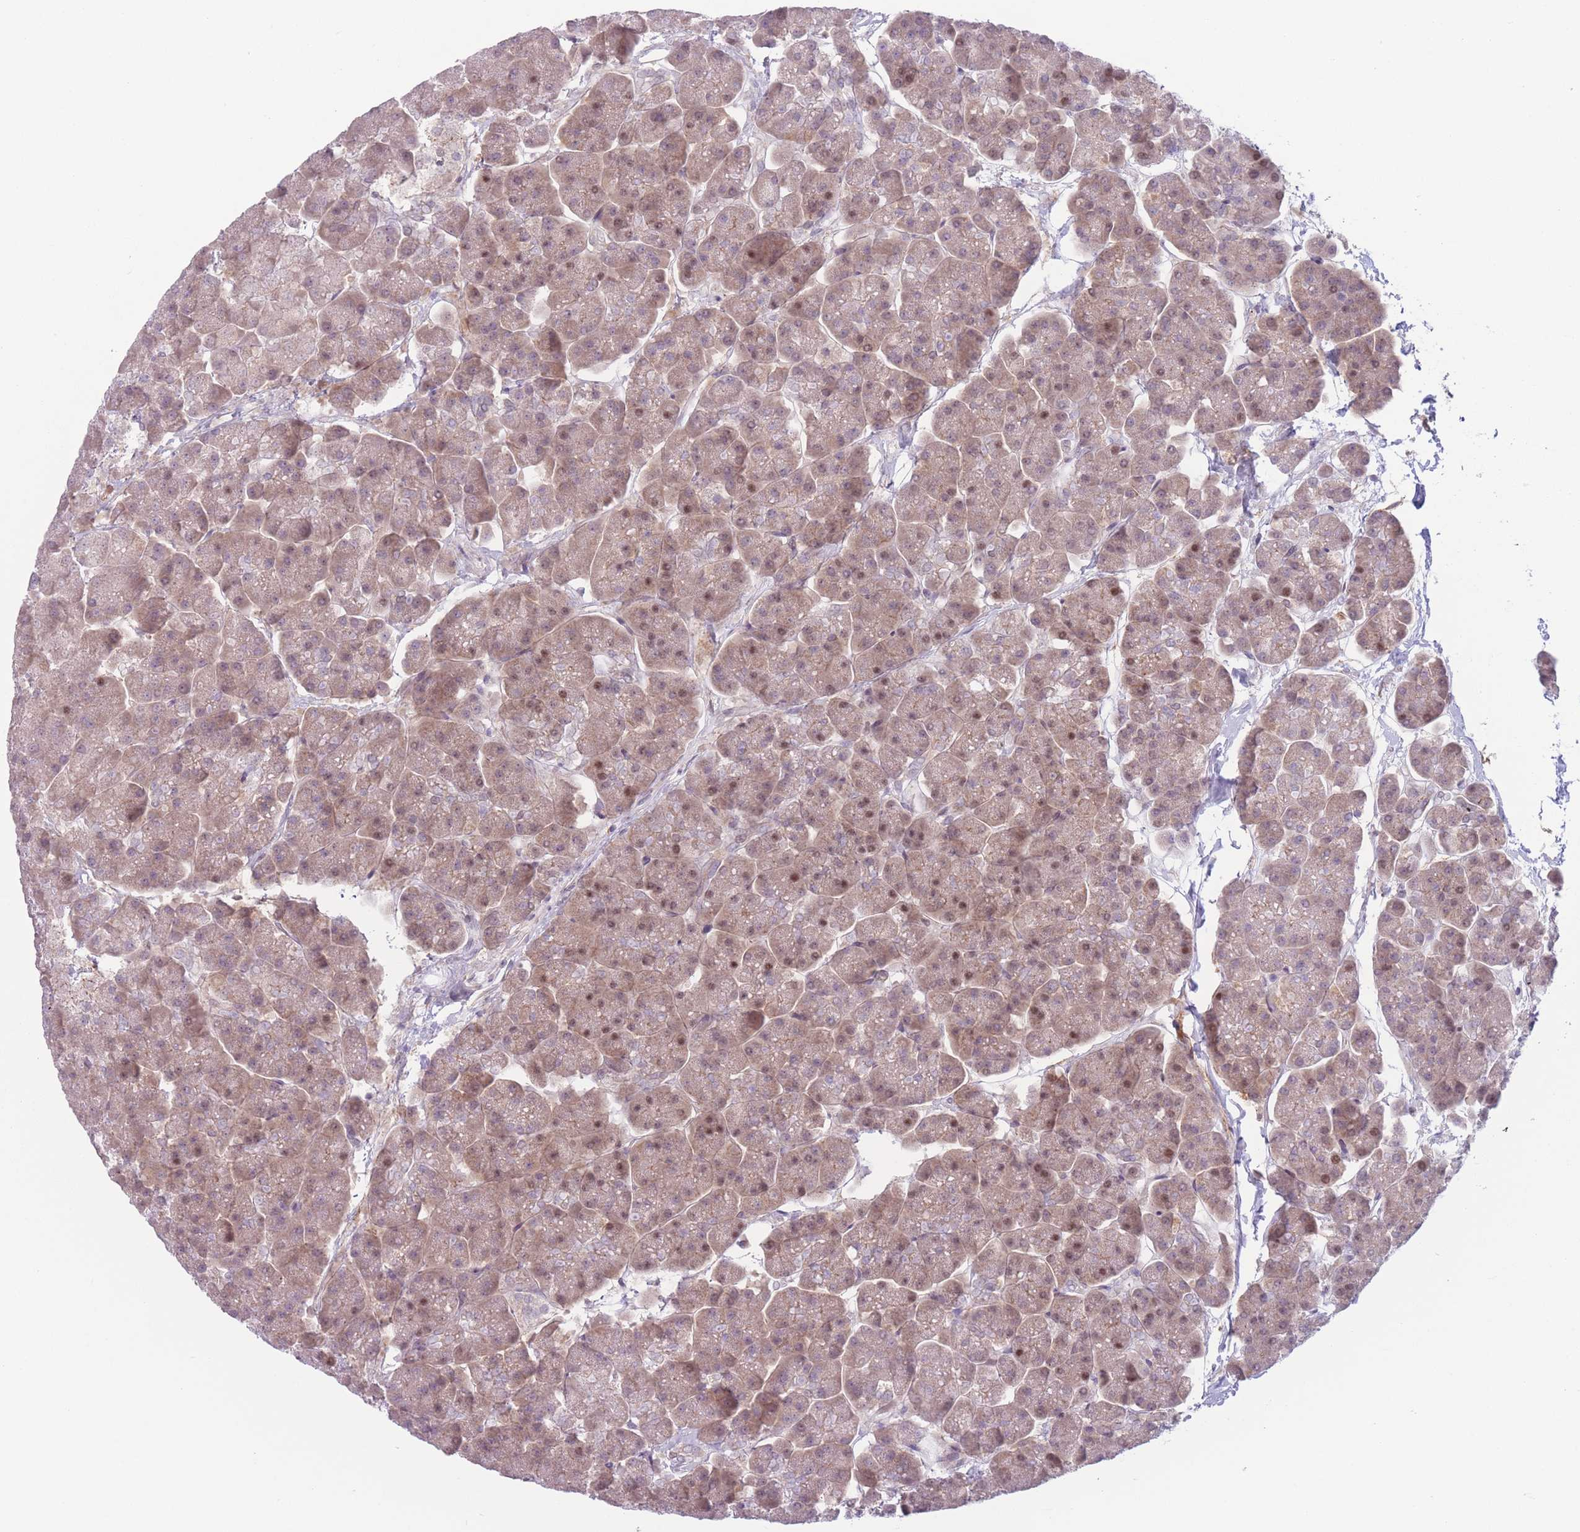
{"staining": {"intensity": "moderate", "quantity": ">75%", "location": "cytoplasmic/membranous,nuclear"}, "tissue": "pancreas", "cell_type": "Exocrine glandular cells", "image_type": "normal", "snomed": [{"axis": "morphology", "description": "Normal tissue, NOS"}, {"axis": "topography", "description": "Pancreas"}, {"axis": "topography", "description": "Peripheral nerve tissue"}], "caption": "Immunohistochemical staining of unremarkable human pancreas shows moderate cytoplasmic/membranous,nuclear protein staining in about >75% of exocrine glandular cells. The staining is performed using DAB (3,3'-diaminobenzidine) brown chromogen to label protein expression. The nuclei are counter-stained blue using hematoxylin.", "gene": "ENSG00000267179", "patient": {"sex": "male", "age": 54}}